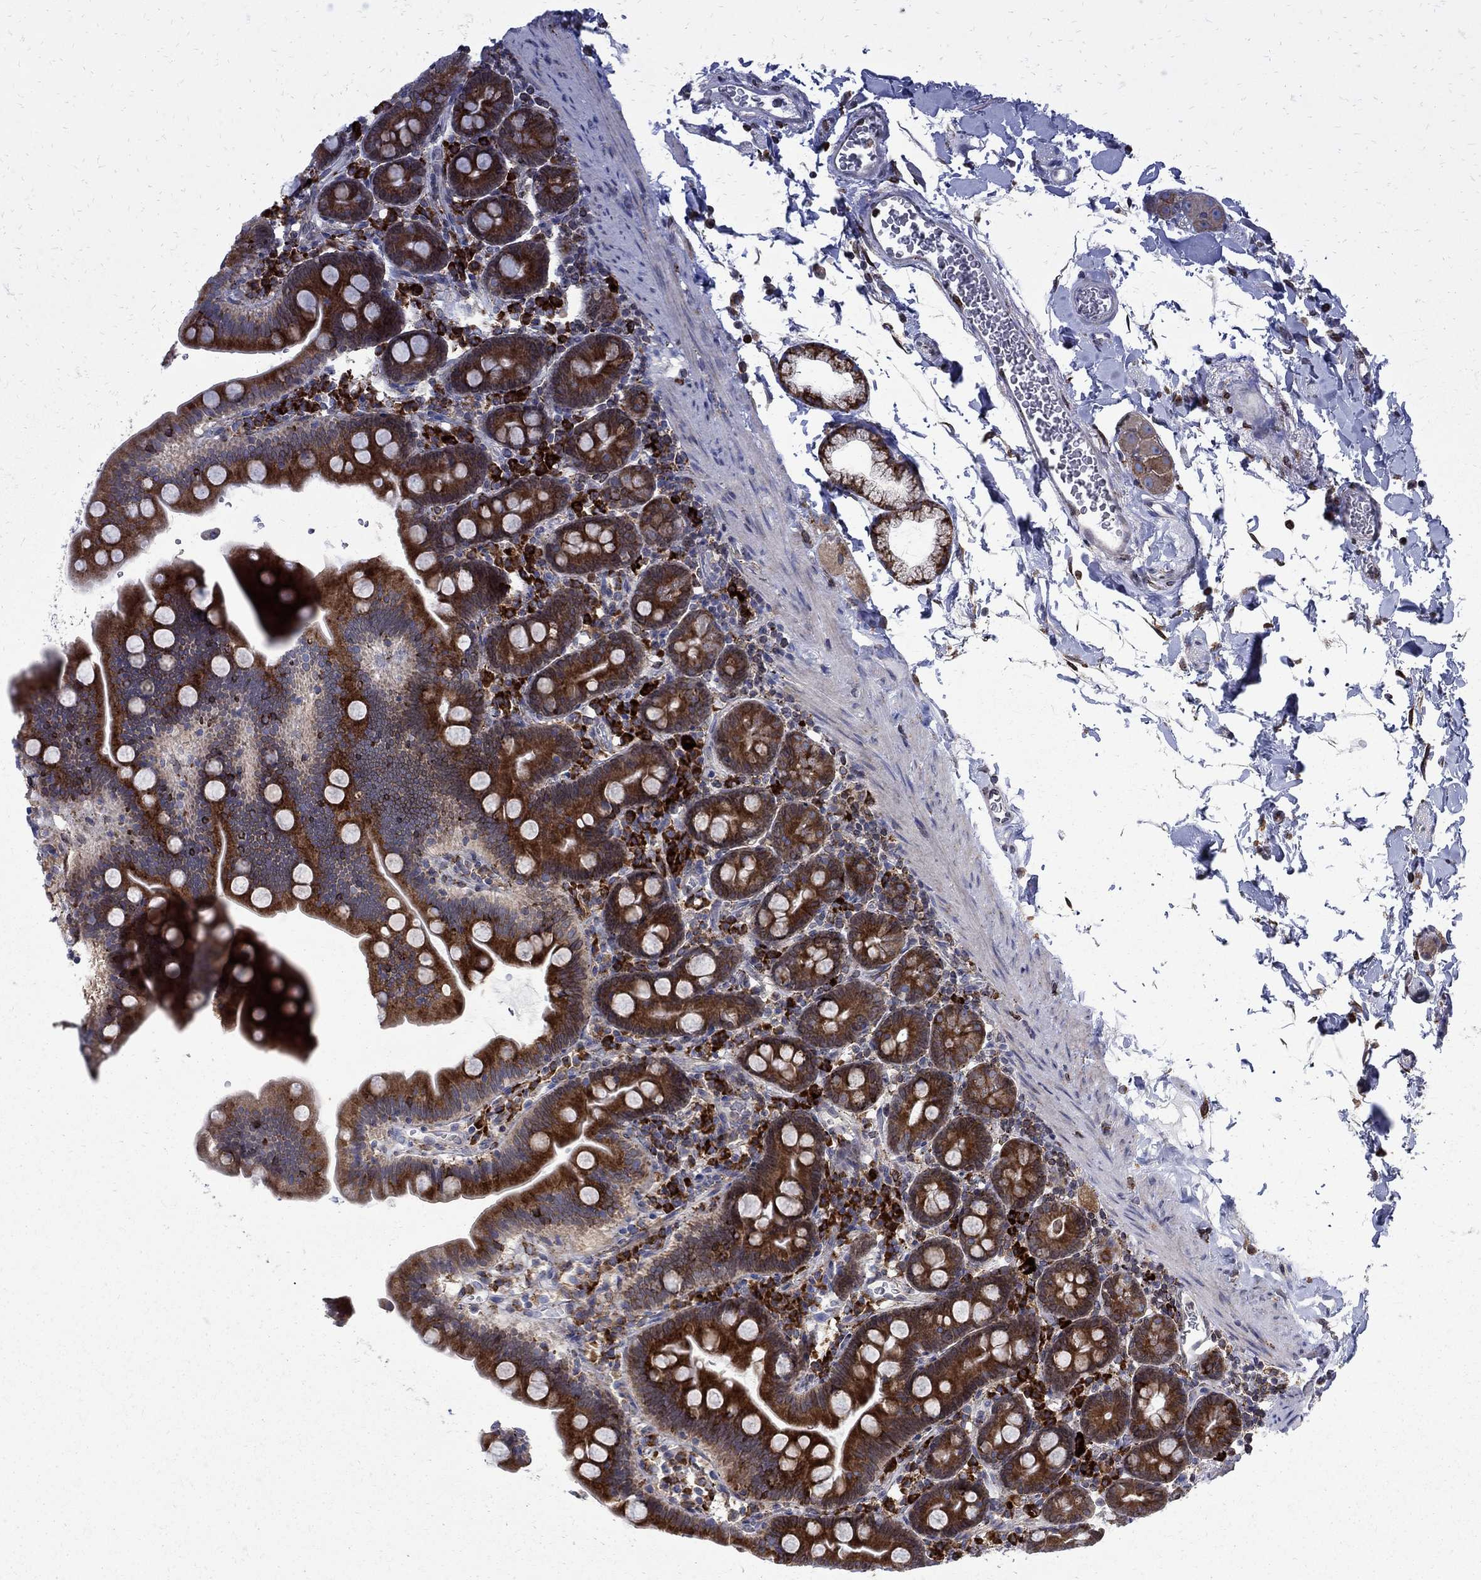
{"staining": {"intensity": "strong", "quantity": ">75%", "location": "cytoplasmic/membranous"}, "tissue": "duodenum", "cell_type": "Glandular cells", "image_type": "normal", "snomed": [{"axis": "morphology", "description": "Normal tissue, NOS"}, {"axis": "topography", "description": "Duodenum"}], "caption": "Glandular cells exhibit high levels of strong cytoplasmic/membranous staining in approximately >75% of cells in unremarkable duodenum. The protein of interest is stained brown, and the nuclei are stained in blue (DAB IHC with brightfield microscopy, high magnification).", "gene": "CAB39L", "patient": {"sex": "male", "age": 59}}